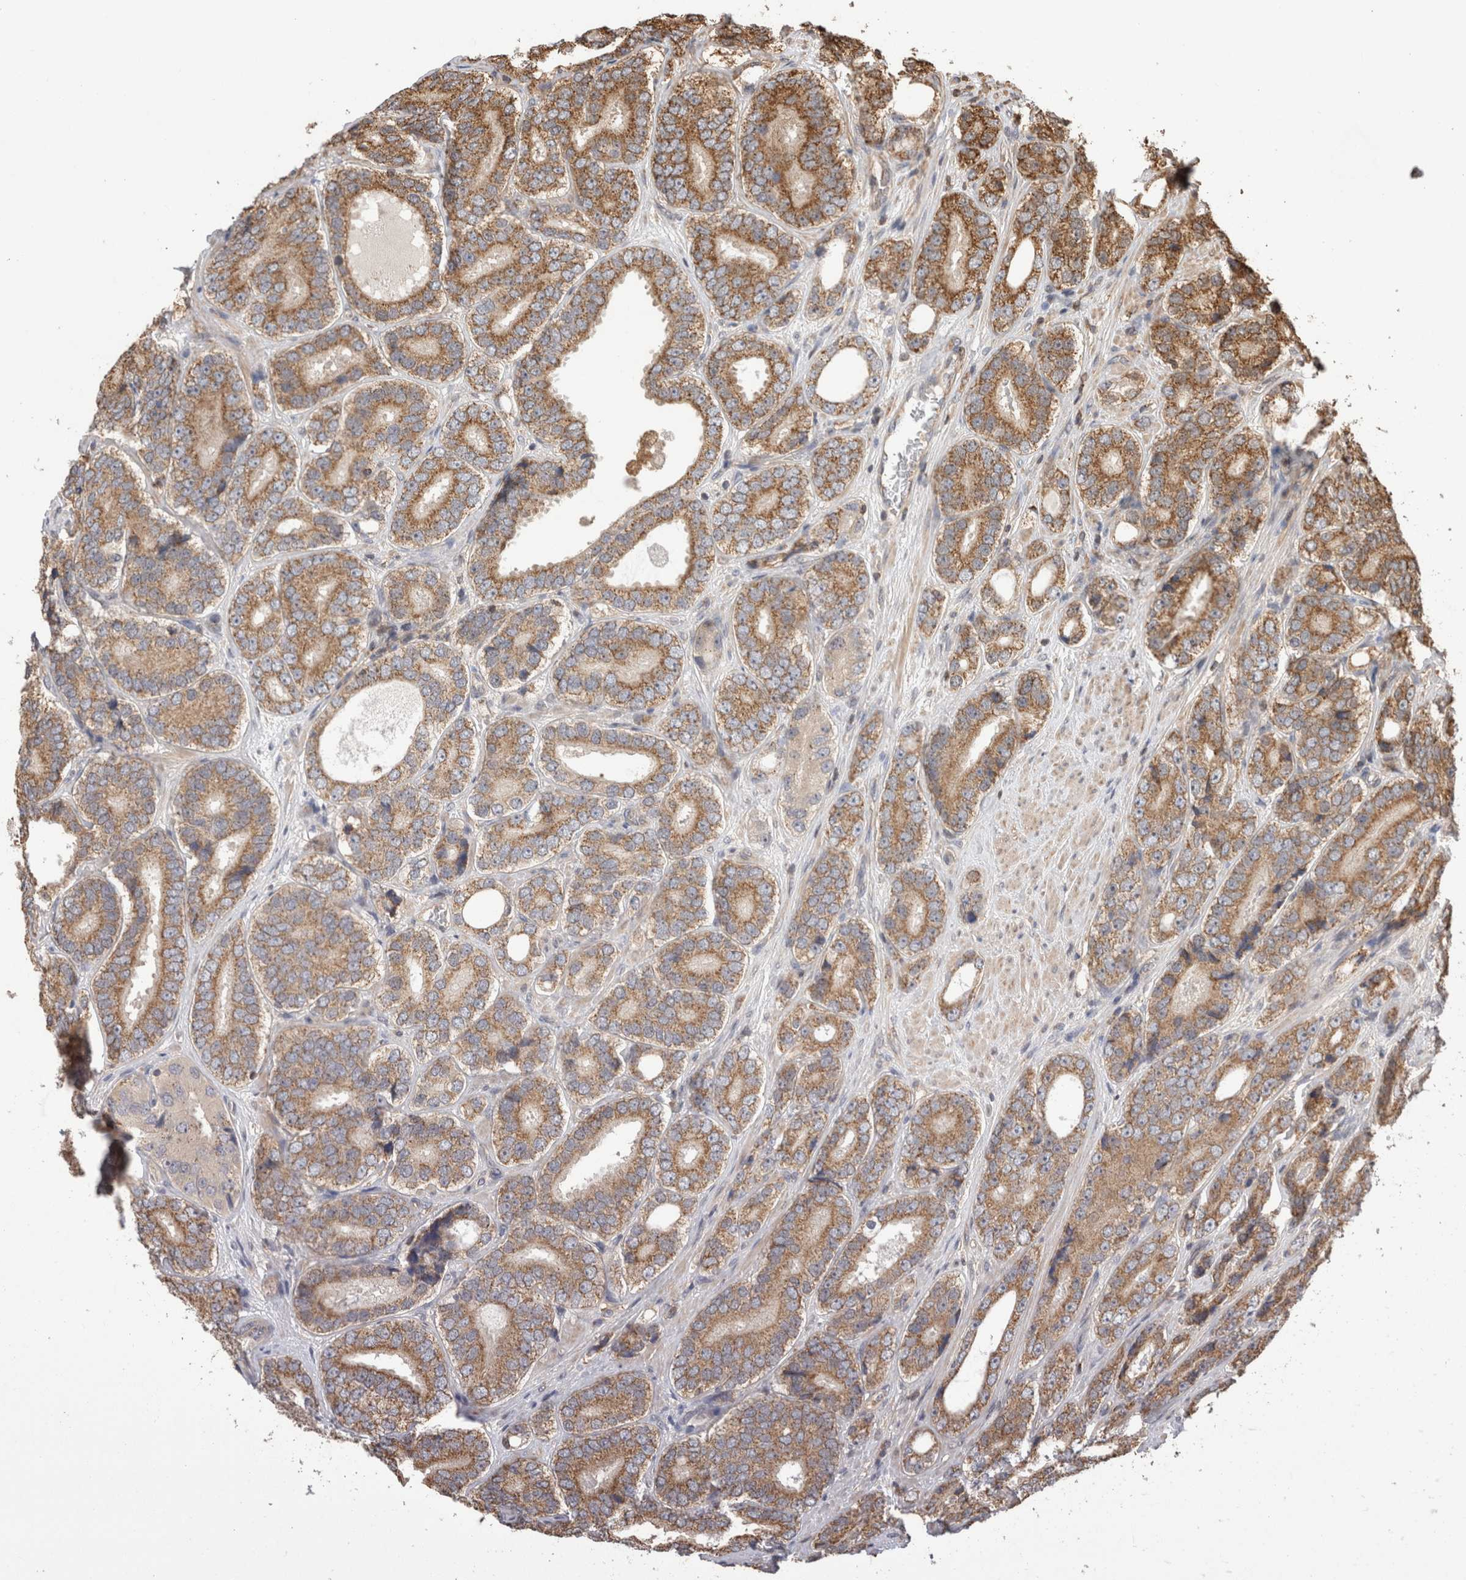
{"staining": {"intensity": "strong", "quantity": "<25%", "location": "cytoplasmic/membranous"}, "tissue": "prostate cancer", "cell_type": "Tumor cells", "image_type": "cancer", "snomed": [{"axis": "morphology", "description": "Adenocarcinoma, High grade"}, {"axis": "topography", "description": "Prostate"}], "caption": "A high-resolution histopathology image shows immunohistochemistry (IHC) staining of adenocarcinoma (high-grade) (prostate), which reveals strong cytoplasmic/membranous expression in about <25% of tumor cells.", "gene": "IMMP2L", "patient": {"sex": "male", "age": 56}}